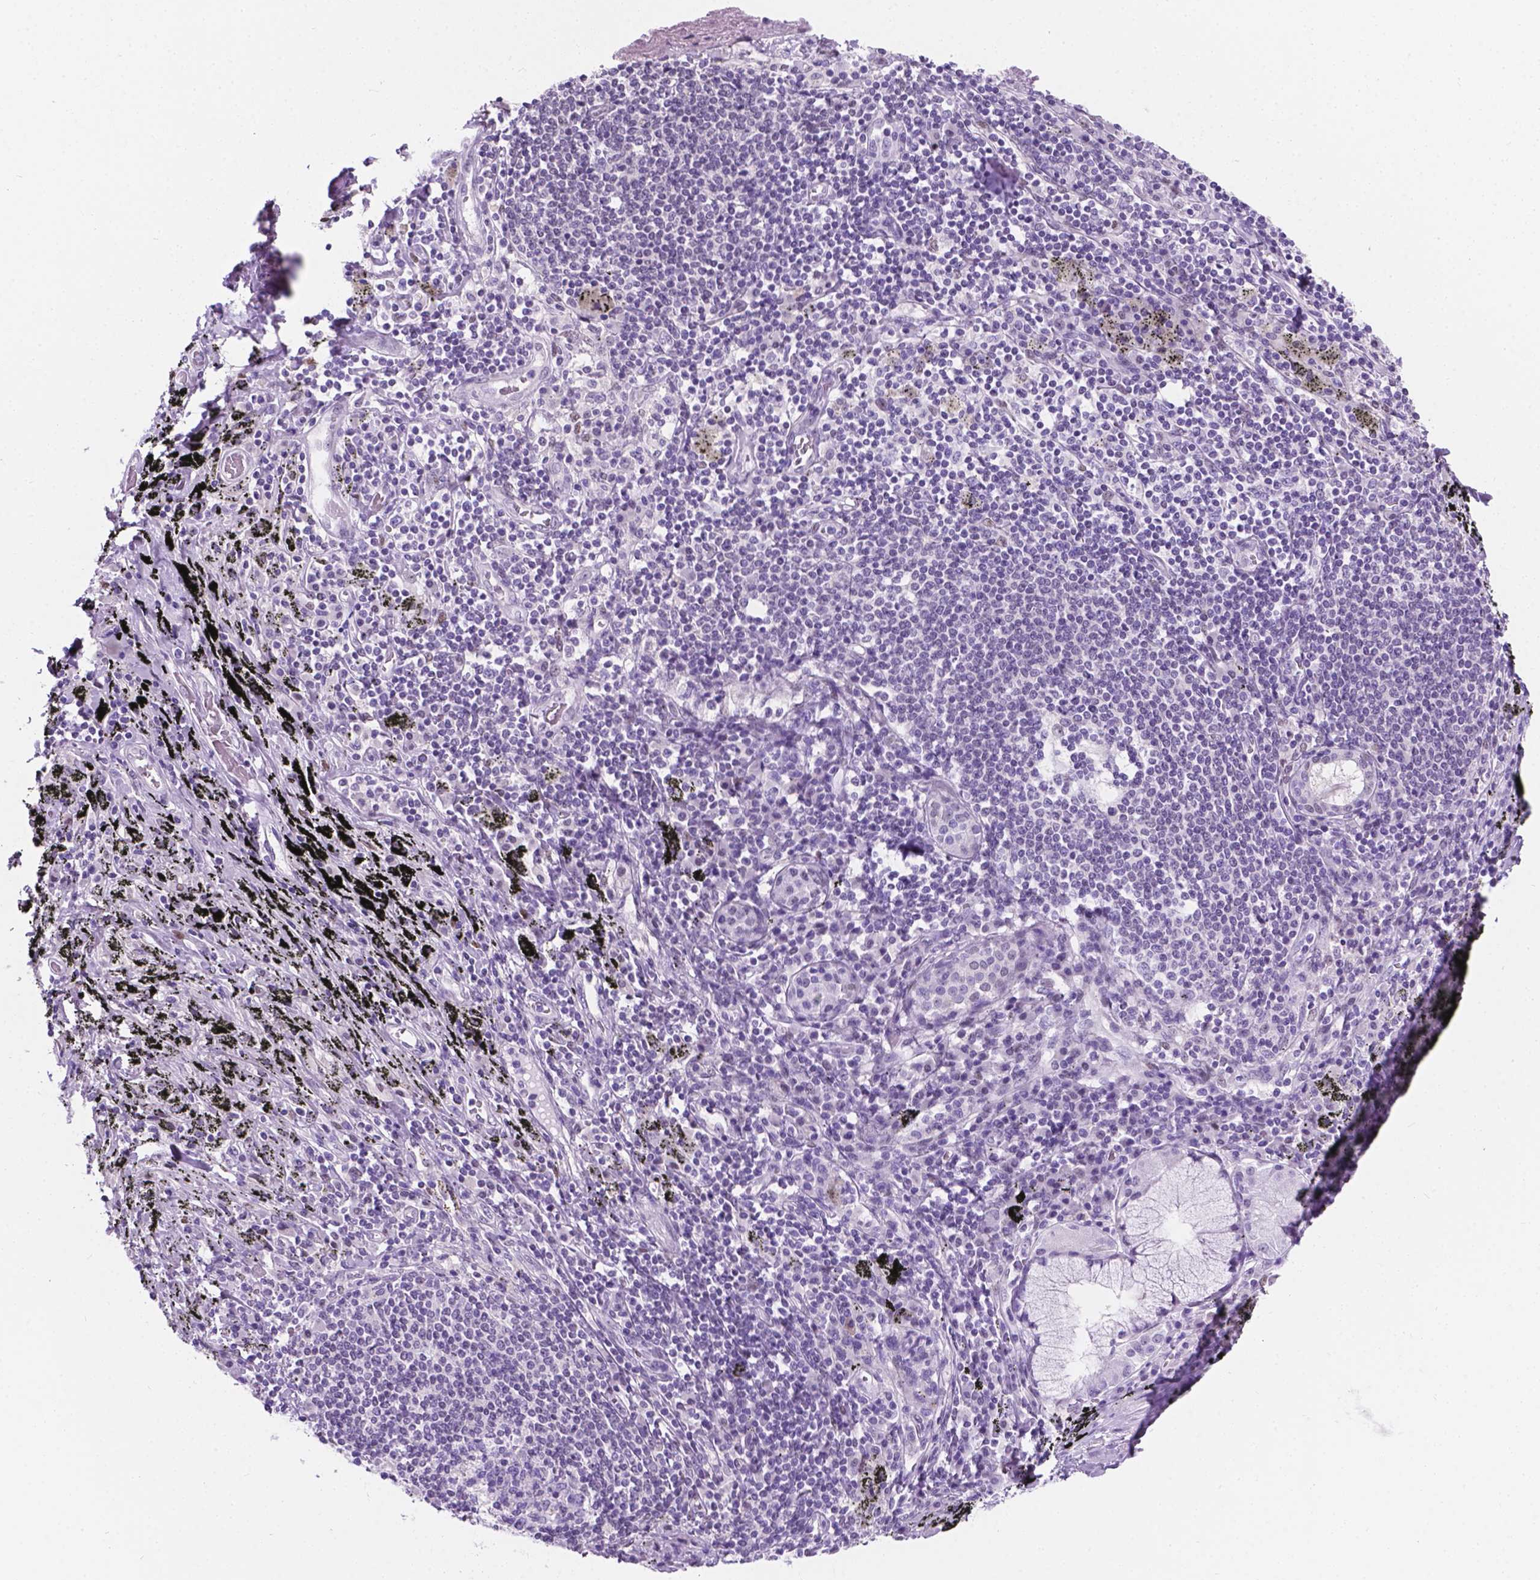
{"staining": {"intensity": "negative", "quantity": "none", "location": "none"}, "tissue": "adipose tissue", "cell_type": "Adipocytes", "image_type": "normal", "snomed": [{"axis": "morphology", "description": "Normal tissue, NOS"}, {"axis": "topography", "description": "Bronchus"}, {"axis": "topography", "description": "Lung"}], "caption": "DAB immunohistochemical staining of unremarkable adipose tissue displays no significant positivity in adipocytes.", "gene": "TMEM210", "patient": {"sex": "female", "age": 57}}